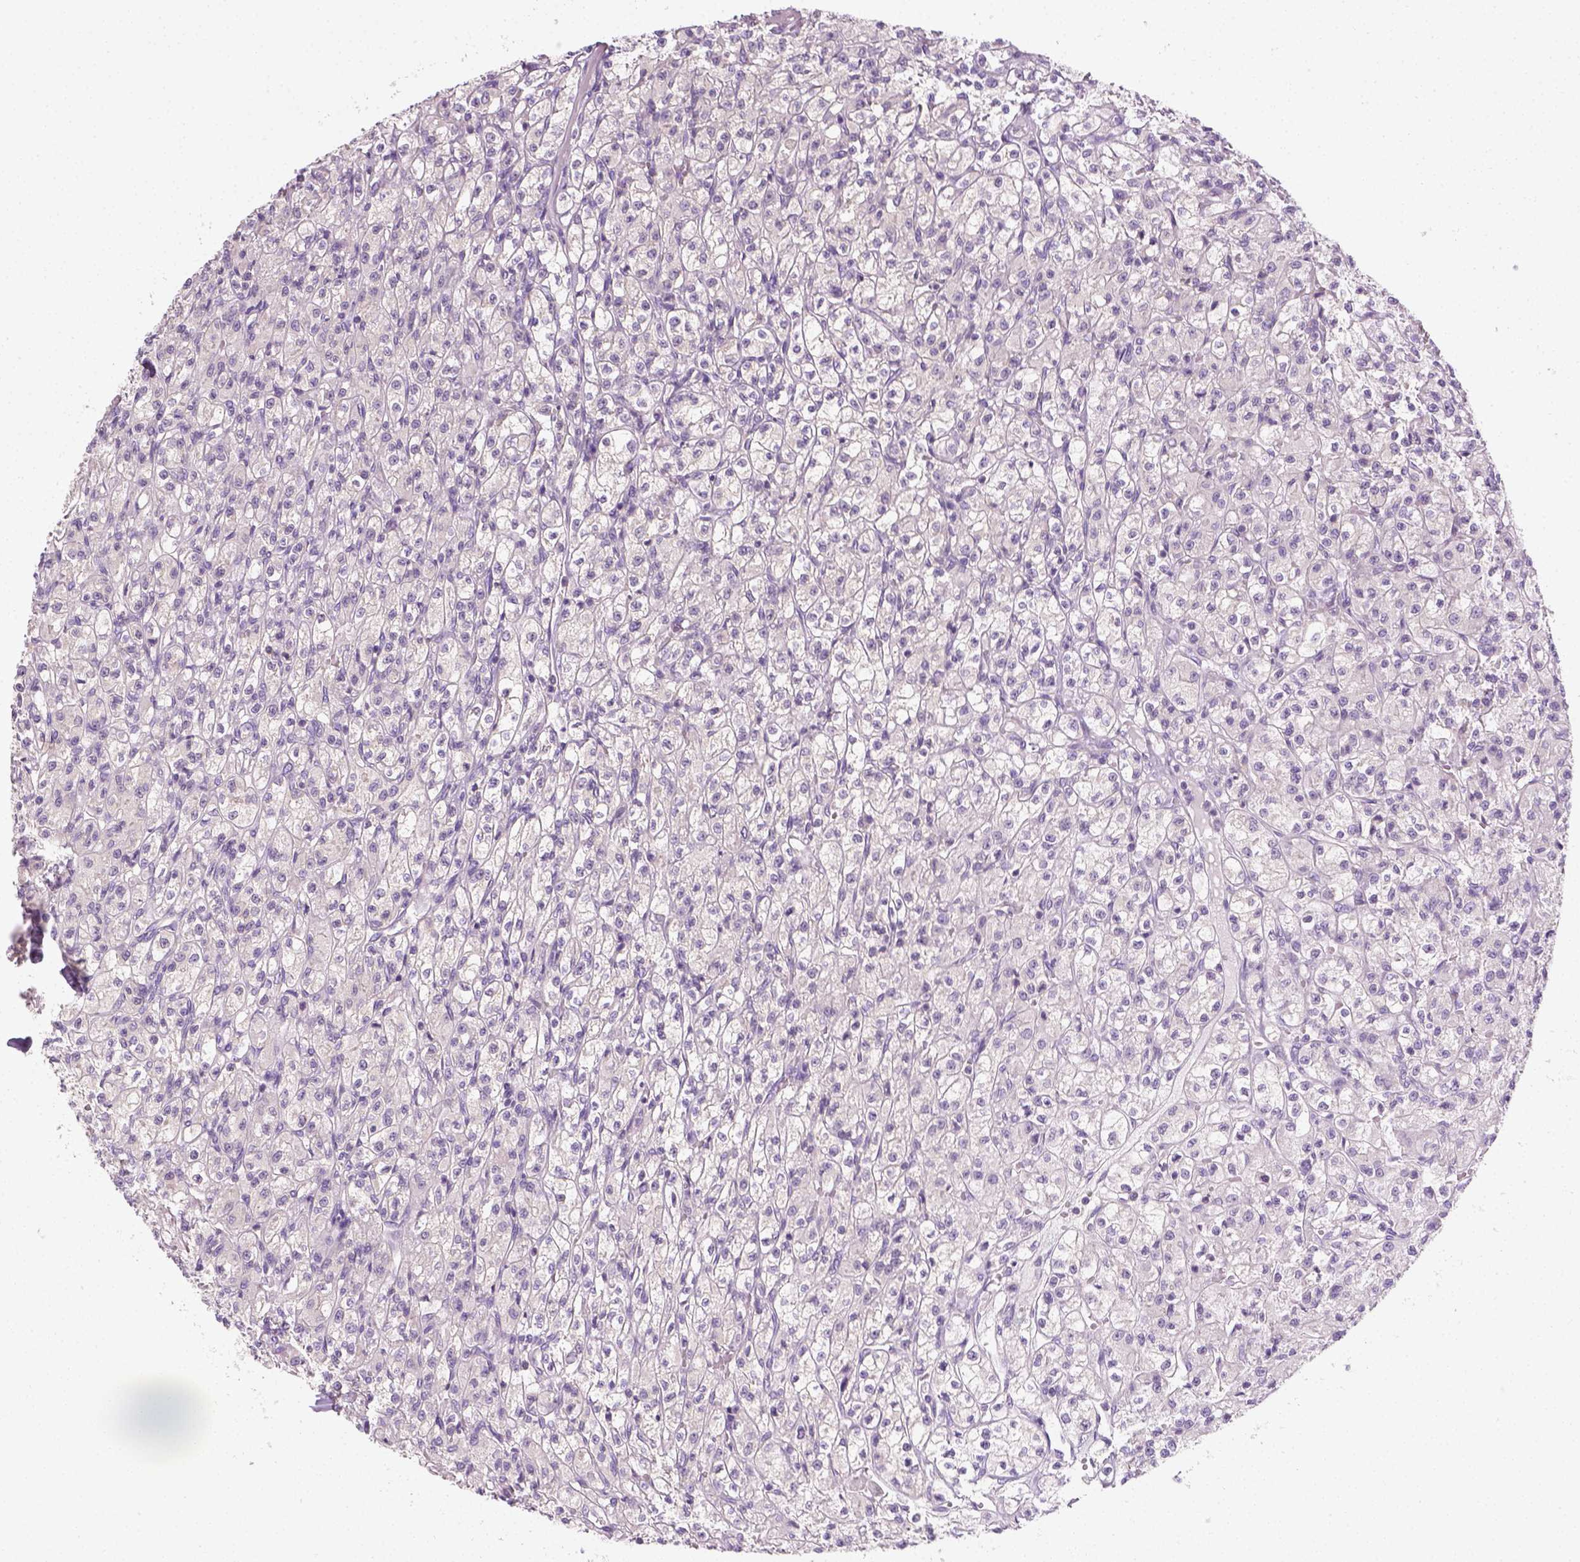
{"staining": {"intensity": "negative", "quantity": "none", "location": "none"}, "tissue": "renal cancer", "cell_type": "Tumor cells", "image_type": "cancer", "snomed": [{"axis": "morphology", "description": "Adenocarcinoma, NOS"}, {"axis": "topography", "description": "Kidney"}], "caption": "This is a image of immunohistochemistry (IHC) staining of renal cancer (adenocarcinoma), which shows no positivity in tumor cells.", "gene": "EPHB1", "patient": {"sex": "female", "age": 70}}